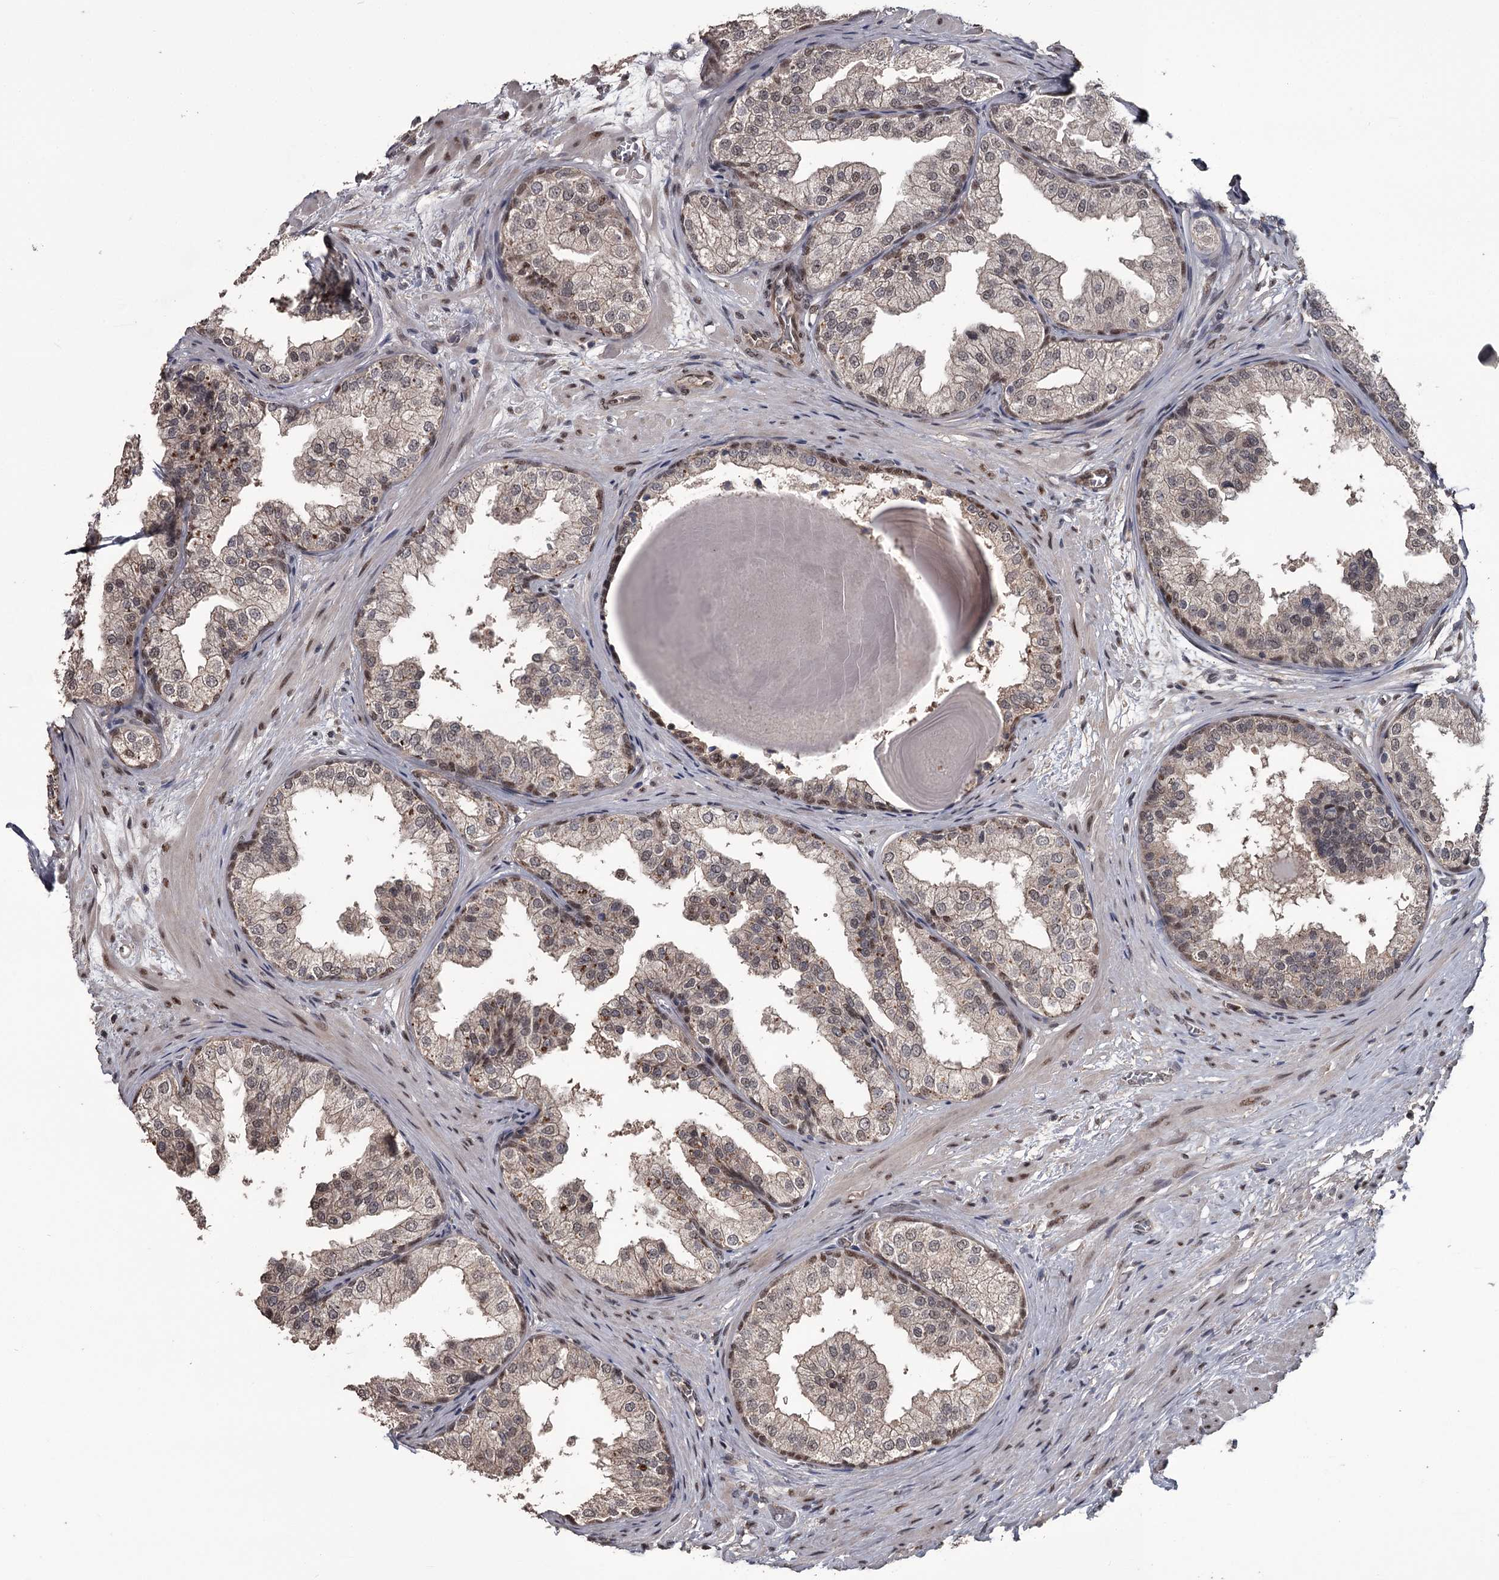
{"staining": {"intensity": "moderate", "quantity": "25%-75%", "location": "nuclear"}, "tissue": "prostate", "cell_type": "Glandular cells", "image_type": "normal", "snomed": [{"axis": "morphology", "description": "Normal tissue, NOS"}, {"axis": "topography", "description": "Prostate"}], "caption": "Protein staining of normal prostate shows moderate nuclear expression in about 25%-75% of glandular cells. (Stains: DAB in brown, nuclei in blue, Microscopy: brightfield microscopy at high magnification).", "gene": "PRPF40B", "patient": {"sex": "male", "age": 48}}